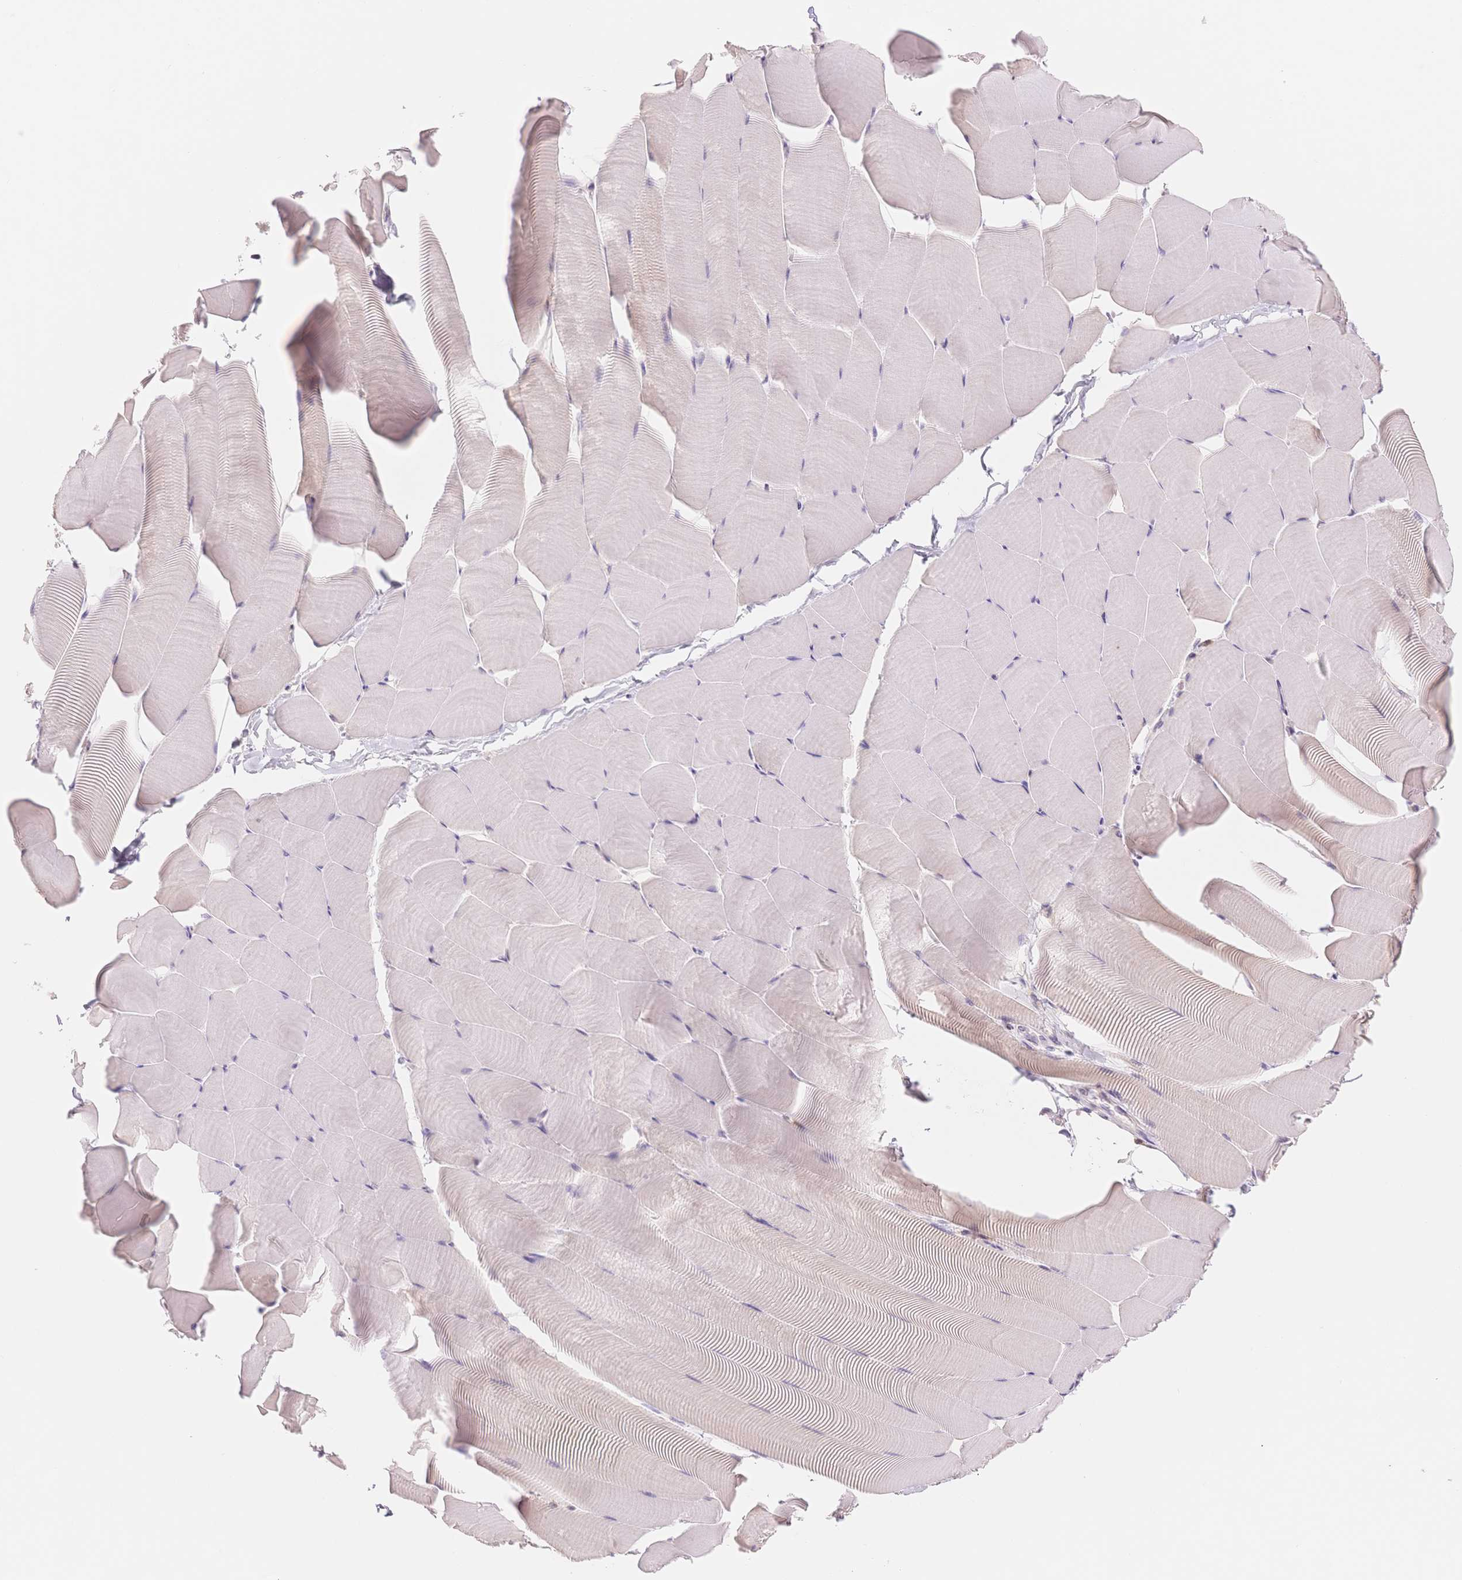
{"staining": {"intensity": "negative", "quantity": "none", "location": "none"}, "tissue": "skeletal muscle", "cell_type": "Myocytes", "image_type": "normal", "snomed": [{"axis": "morphology", "description": "Normal tissue, NOS"}, {"axis": "topography", "description": "Skeletal muscle"}], "caption": "Image shows no significant protein expression in myocytes of benign skeletal muscle.", "gene": "STK39", "patient": {"sex": "male", "age": 25}}